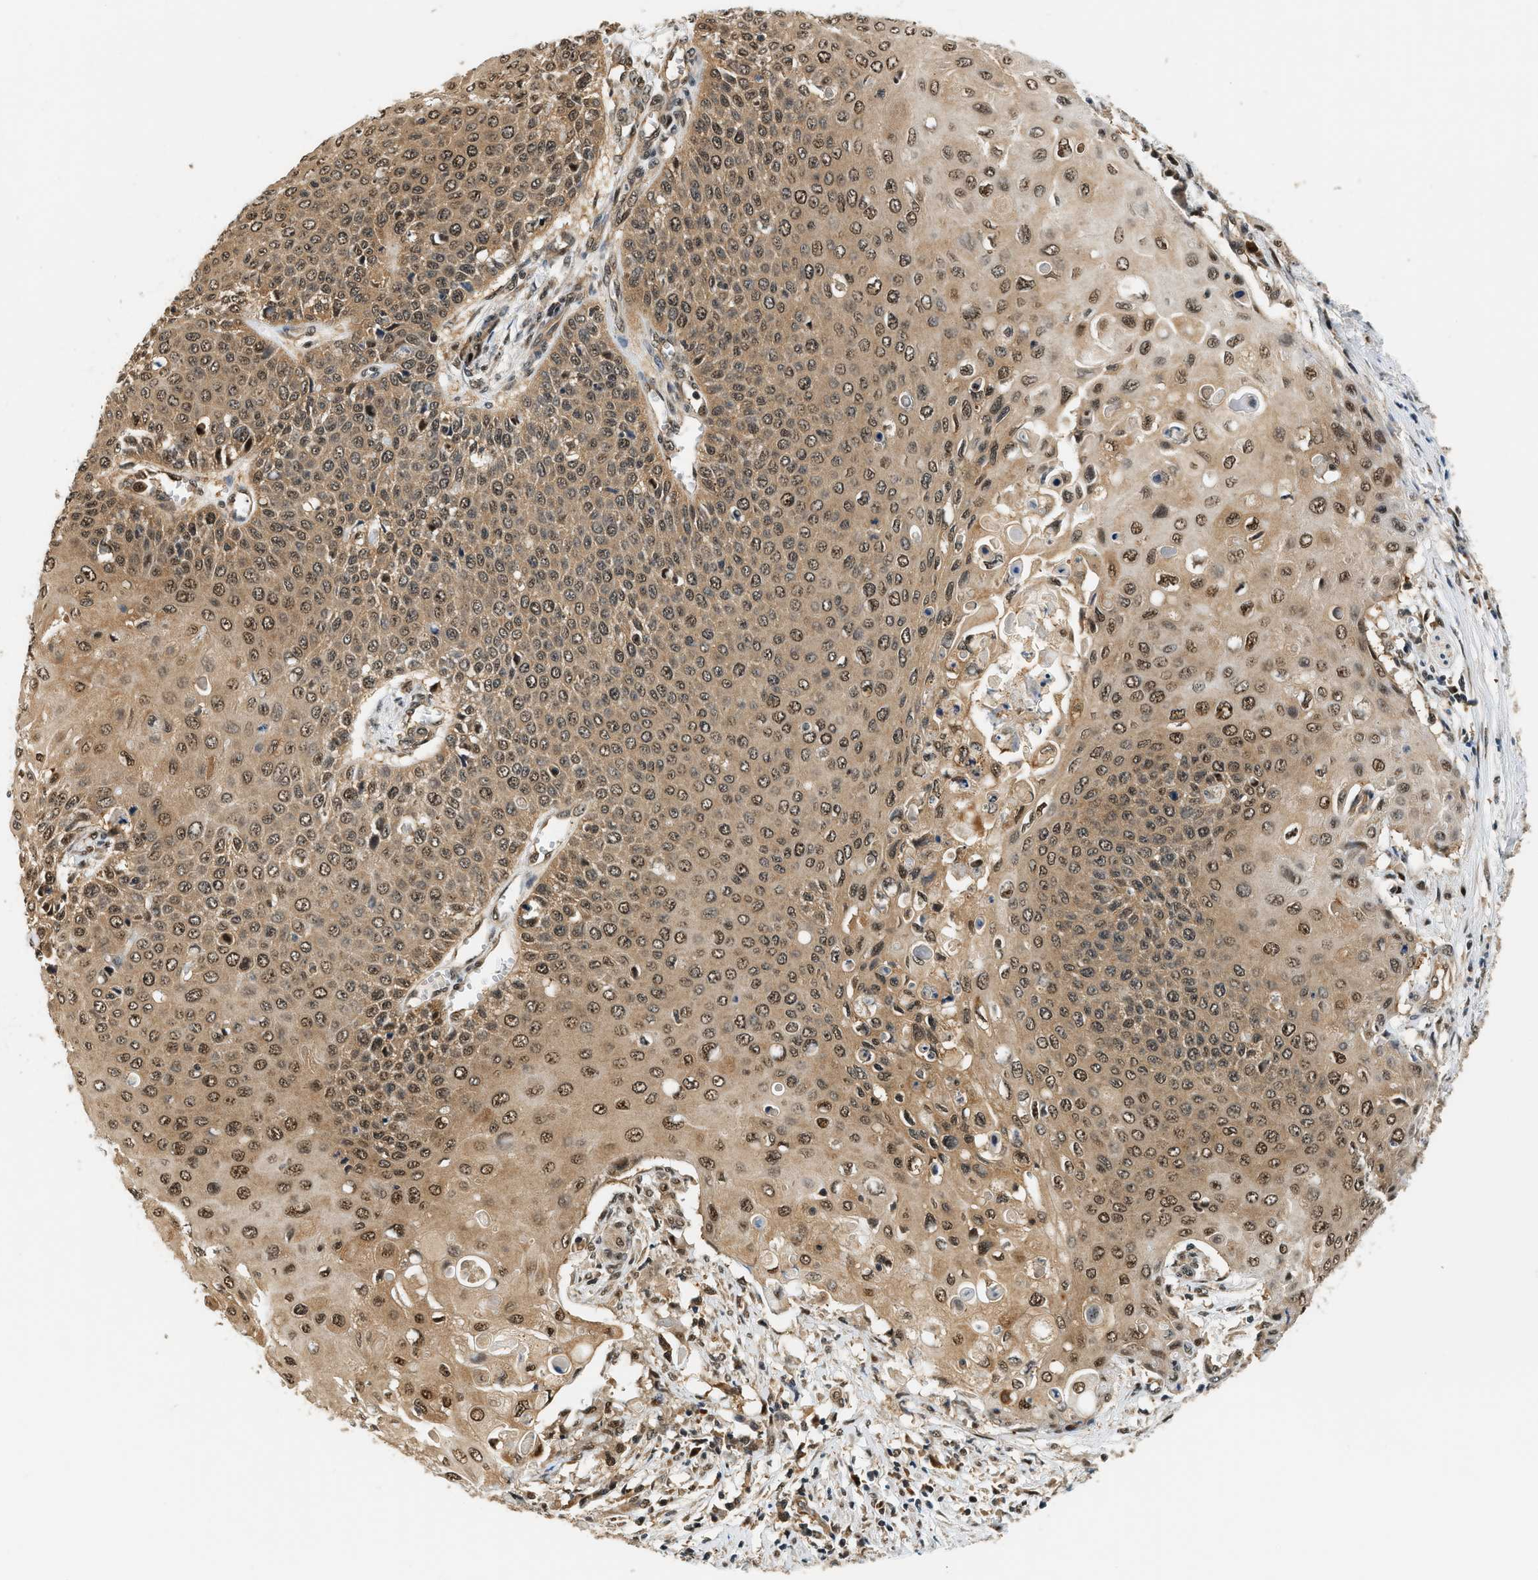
{"staining": {"intensity": "moderate", "quantity": ">75%", "location": "cytoplasmic/membranous,nuclear"}, "tissue": "cervical cancer", "cell_type": "Tumor cells", "image_type": "cancer", "snomed": [{"axis": "morphology", "description": "Squamous cell carcinoma, NOS"}, {"axis": "topography", "description": "Cervix"}], "caption": "Protein expression analysis of squamous cell carcinoma (cervical) reveals moderate cytoplasmic/membranous and nuclear positivity in approximately >75% of tumor cells.", "gene": "PSMD3", "patient": {"sex": "female", "age": 39}}